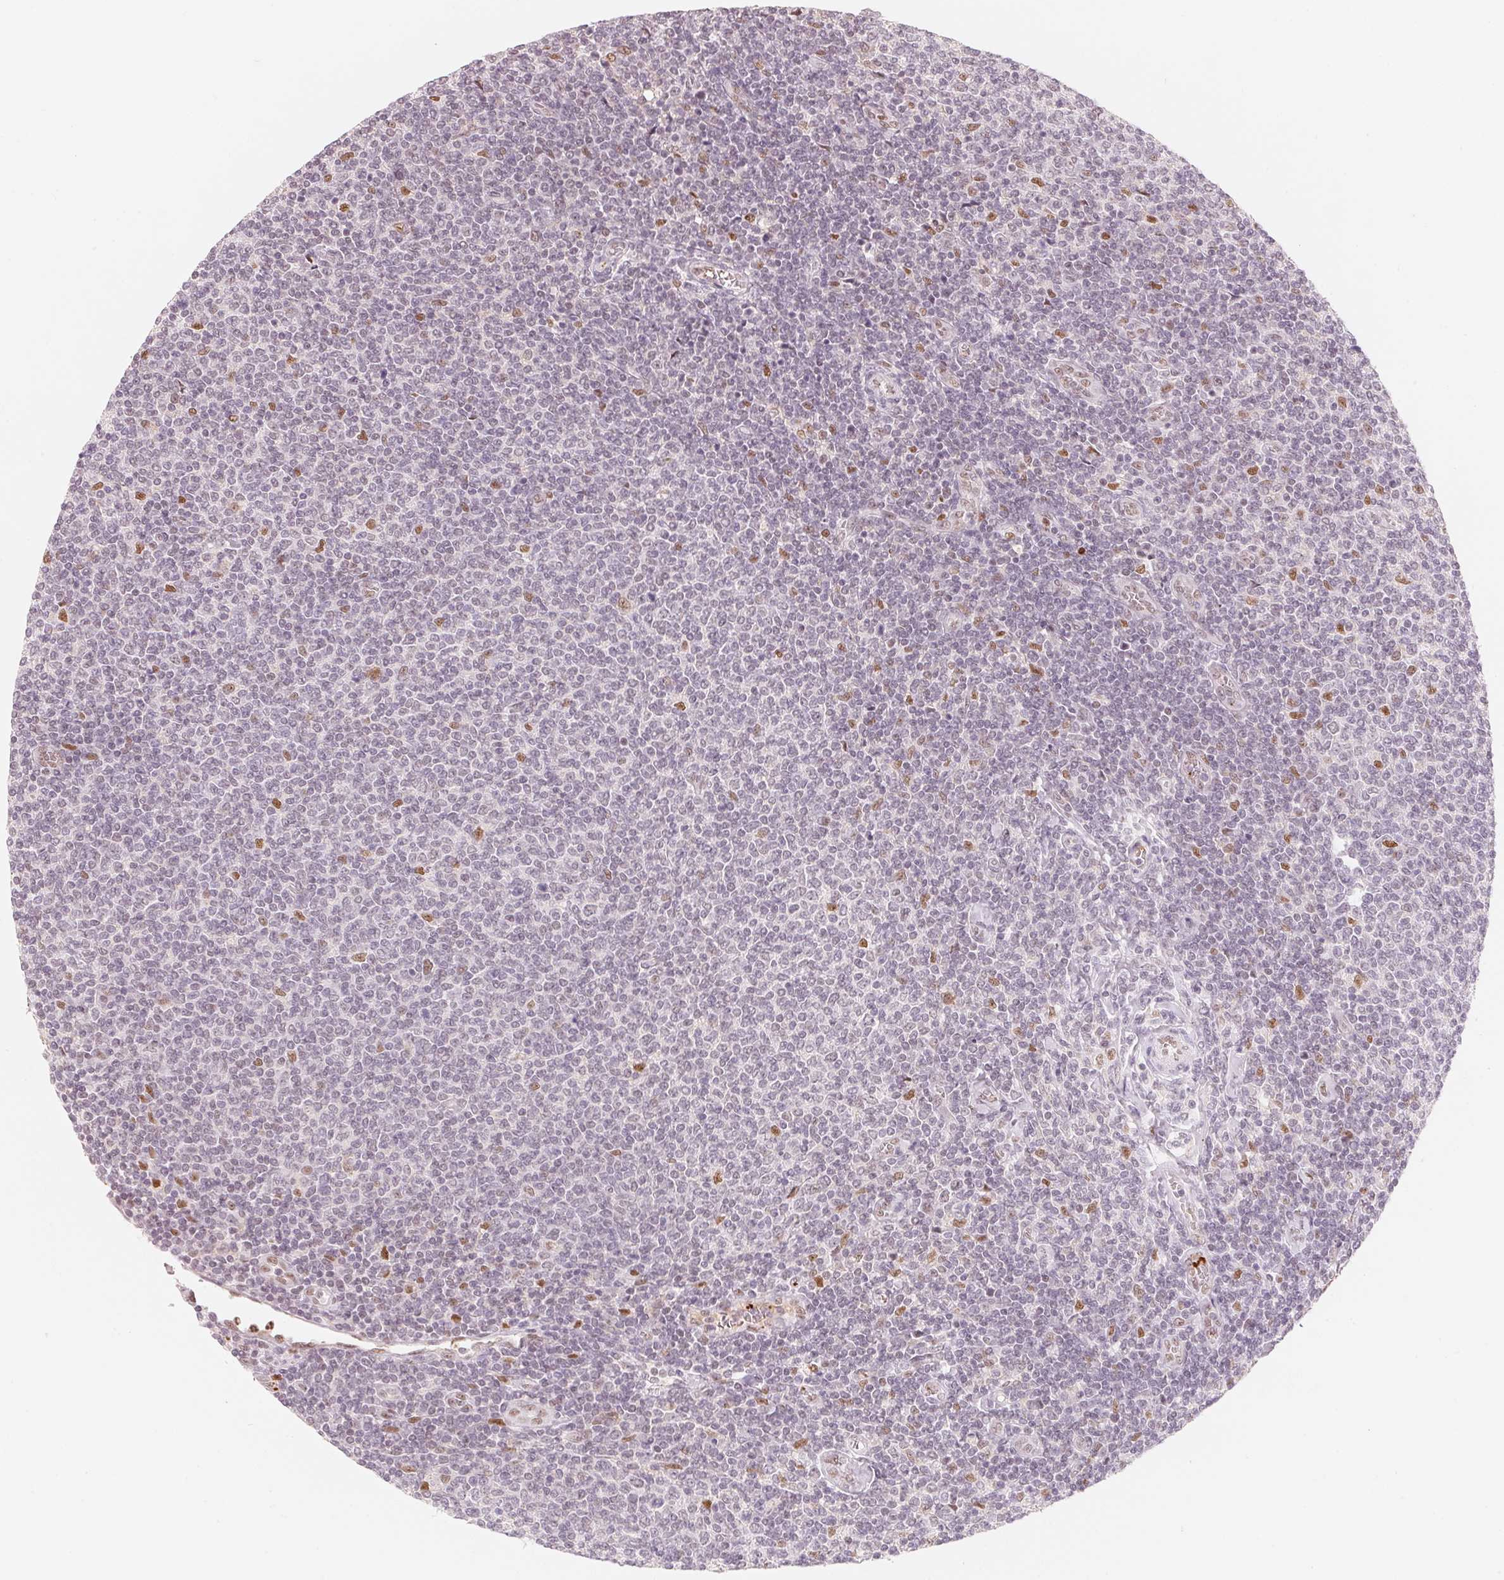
{"staining": {"intensity": "negative", "quantity": "none", "location": "none"}, "tissue": "lymphoma", "cell_type": "Tumor cells", "image_type": "cancer", "snomed": [{"axis": "morphology", "description": "Malignant lymphoma, non-Hodgkin's type, Low grade"}, {"axis": "topography", "description": "Lymph node"}], "caption": "Tumor cells are negative for protein expression in human lymphoma.", "gene": "ARHGAP22", "patient": {"sex": "male", "age": 52}}